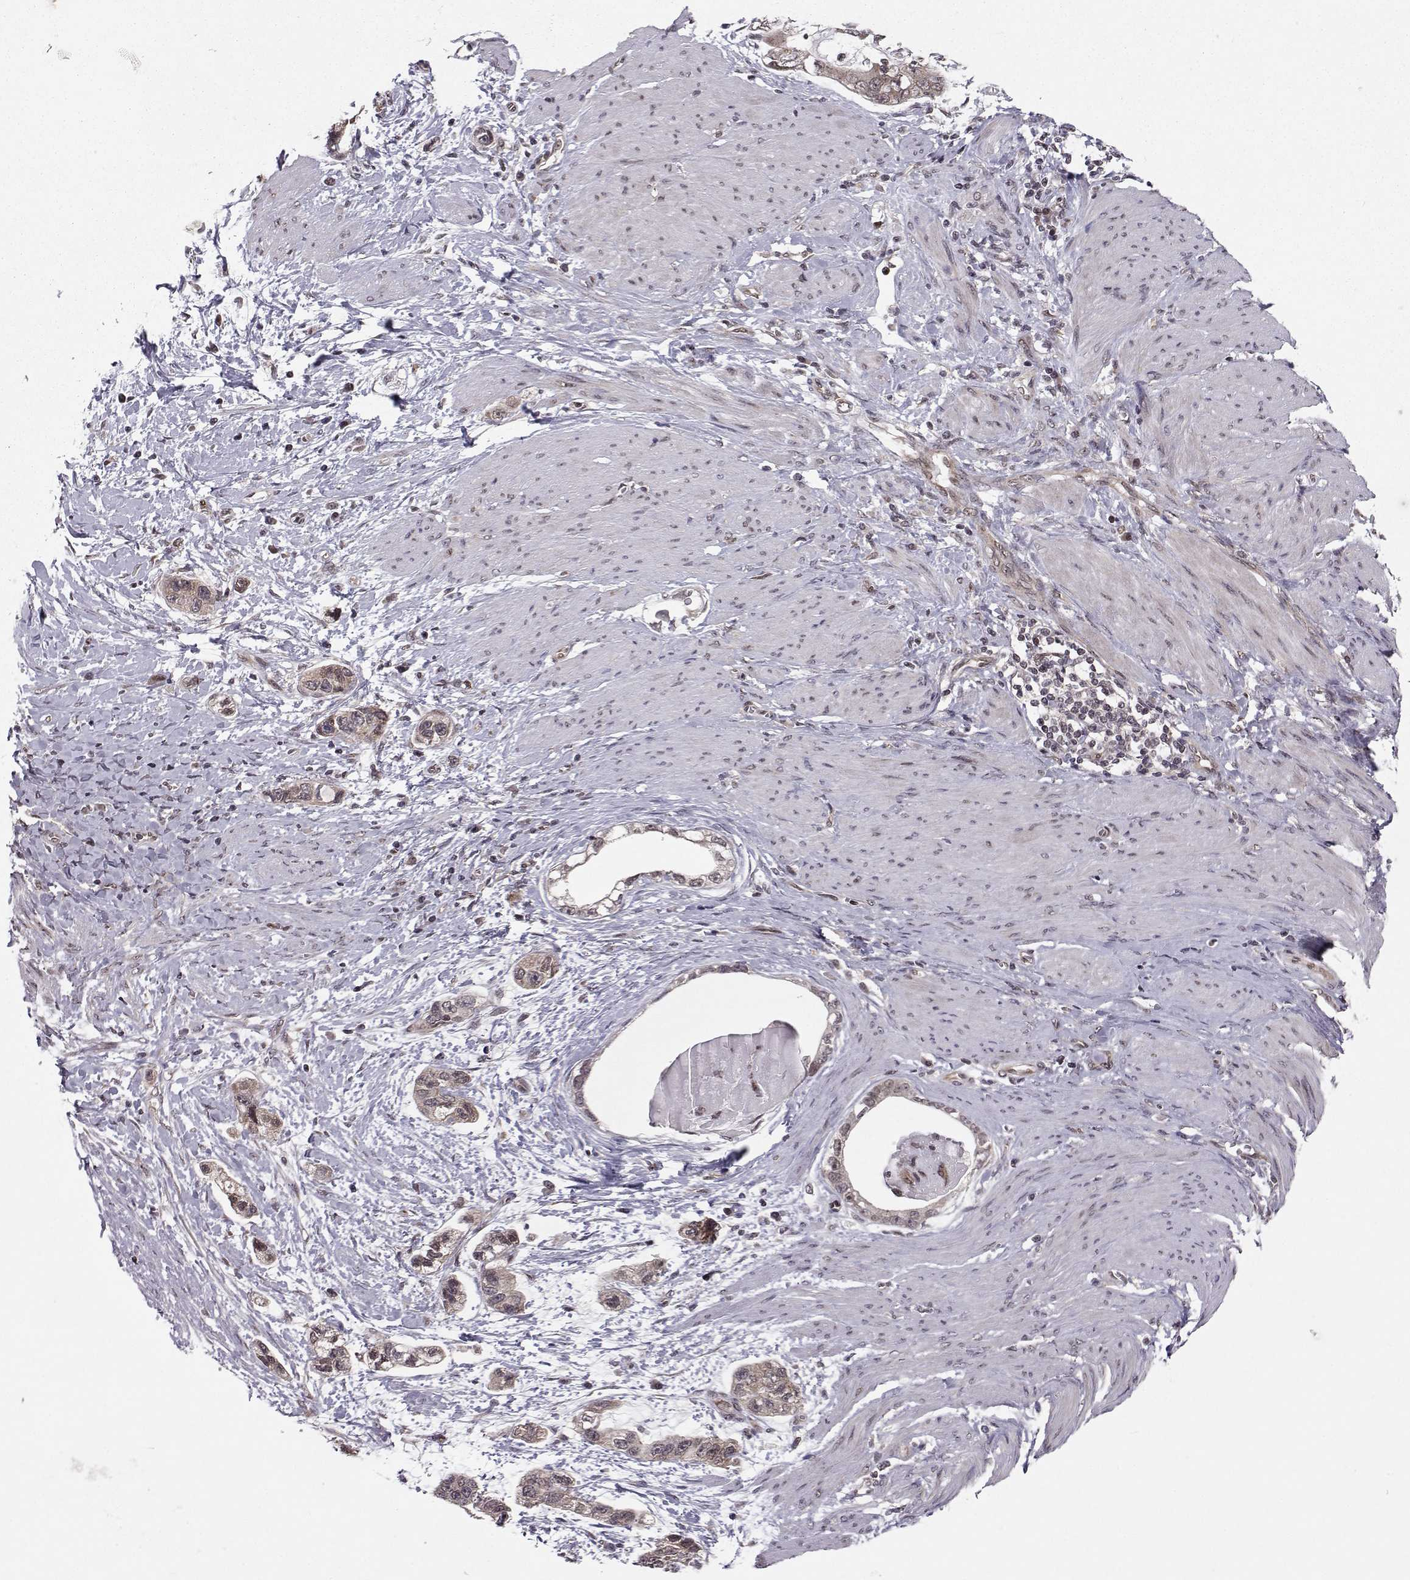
{"staining": {"intensity": "moderate", "quantity": "25%-75%", "location": "cytoplasmic/membranous"}, "tissue": "stomach cancer", "cell_type": "Tumor cells", "image_type": "cancer", "snomed": [{"axis": "morphology", "description": "Adenocarcinoma, NOS"}, {"axis": "topography", "description": "Stomach, lower"}], "caption": "A micrograph of human stomach cancer stained for a protein exhibits moderate cytoplasmic/membranous brown staining in tumor cells.", "gene": "PKN2", "patient": {"sex": "female", "age": 93}}